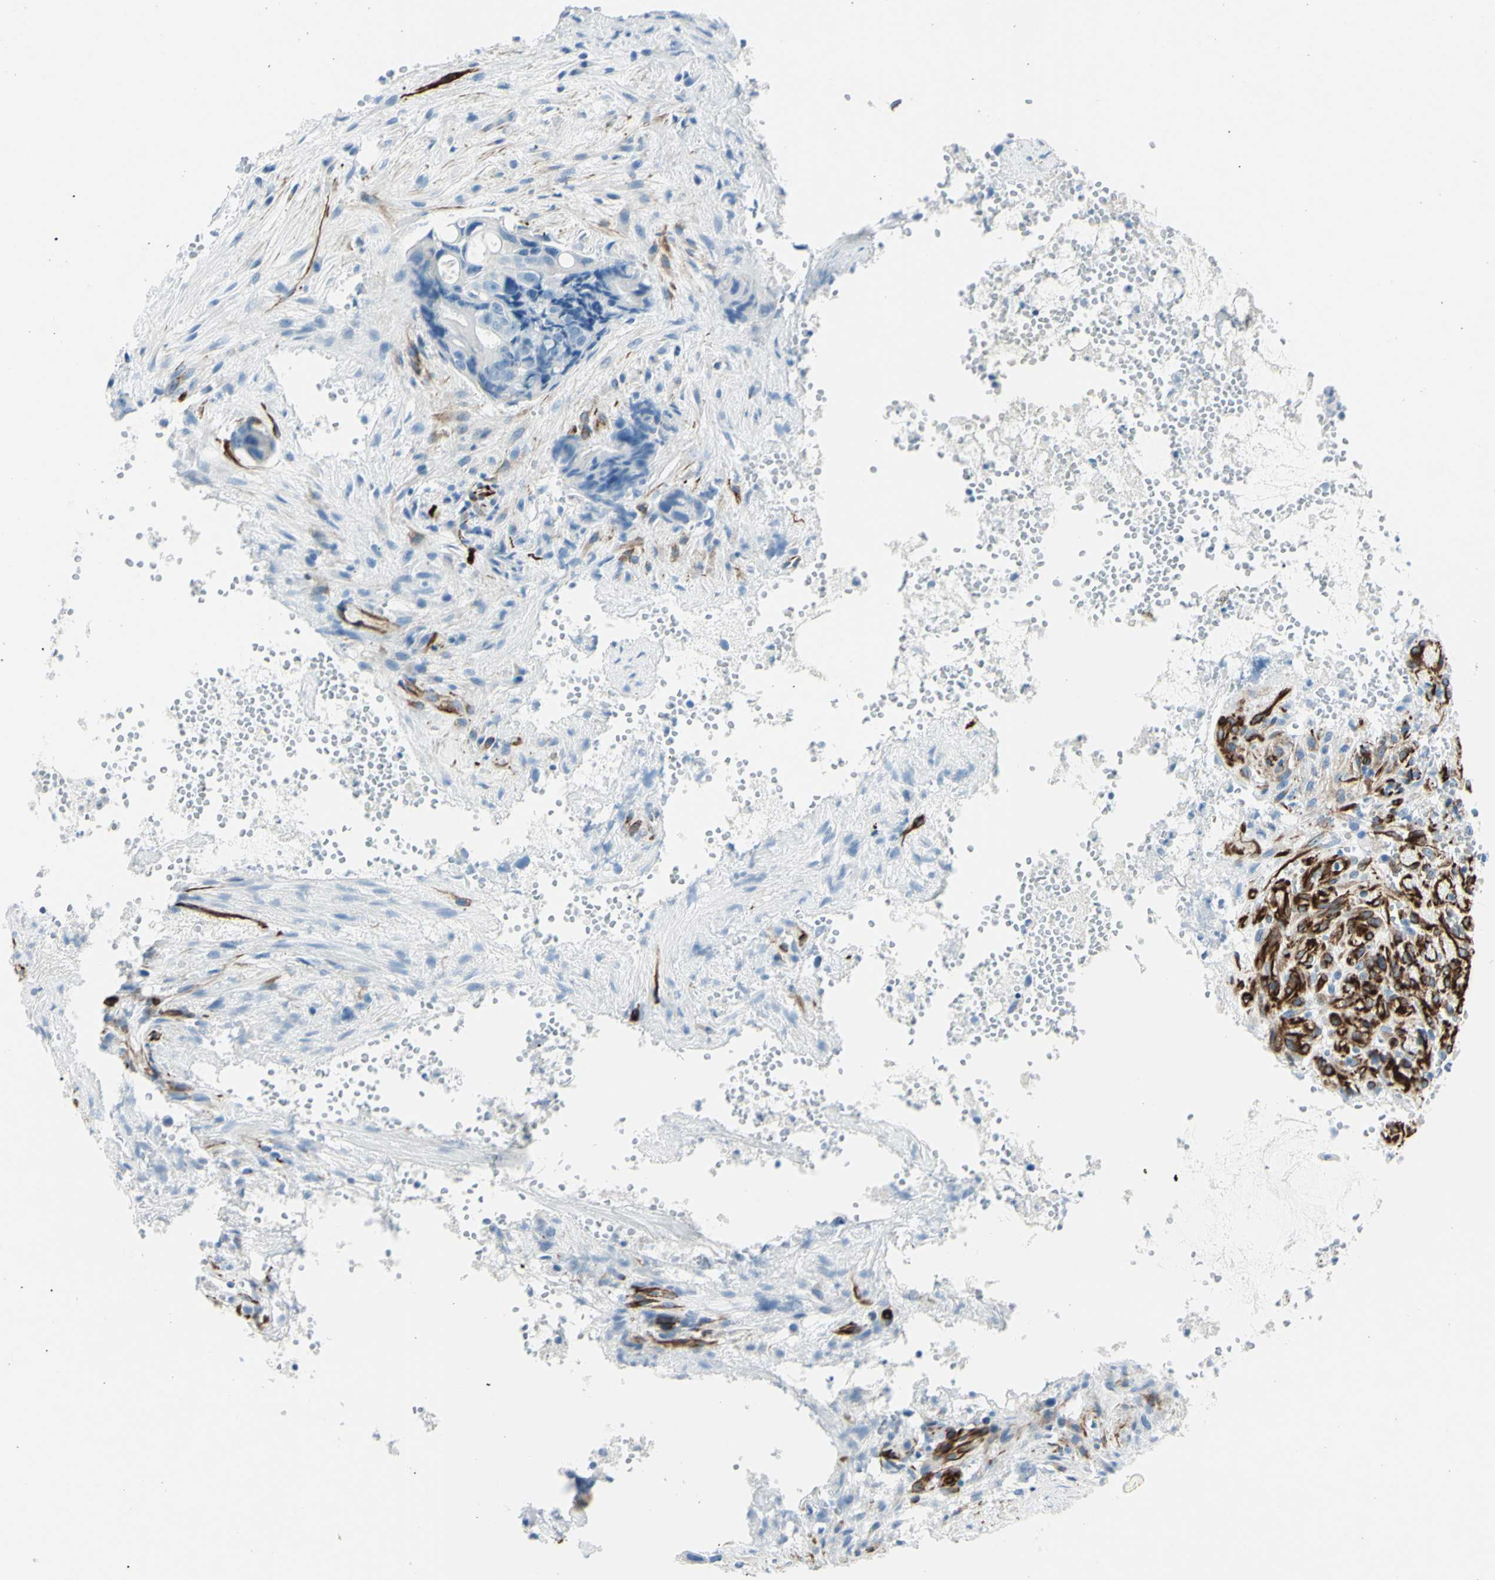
{"staining": {"intensity": "negative", "quantity": "none", "location": "none"}, "tissue": "colorectal cancer", "cell_type": "Tumor cells", "image_type": "cancer", "snomed": [{"axis": "morphology", "description": "Adenocarcinoma, NOS"}, {"axis": "topography", "description": "Colon"}], "caption": "Colorectal adenocarcinoma stained for a protein using immunohistochemistry displays no positivity tumor cells.", "gene": "PTH2R", "patient": {"sex": "female", "age": 57}}